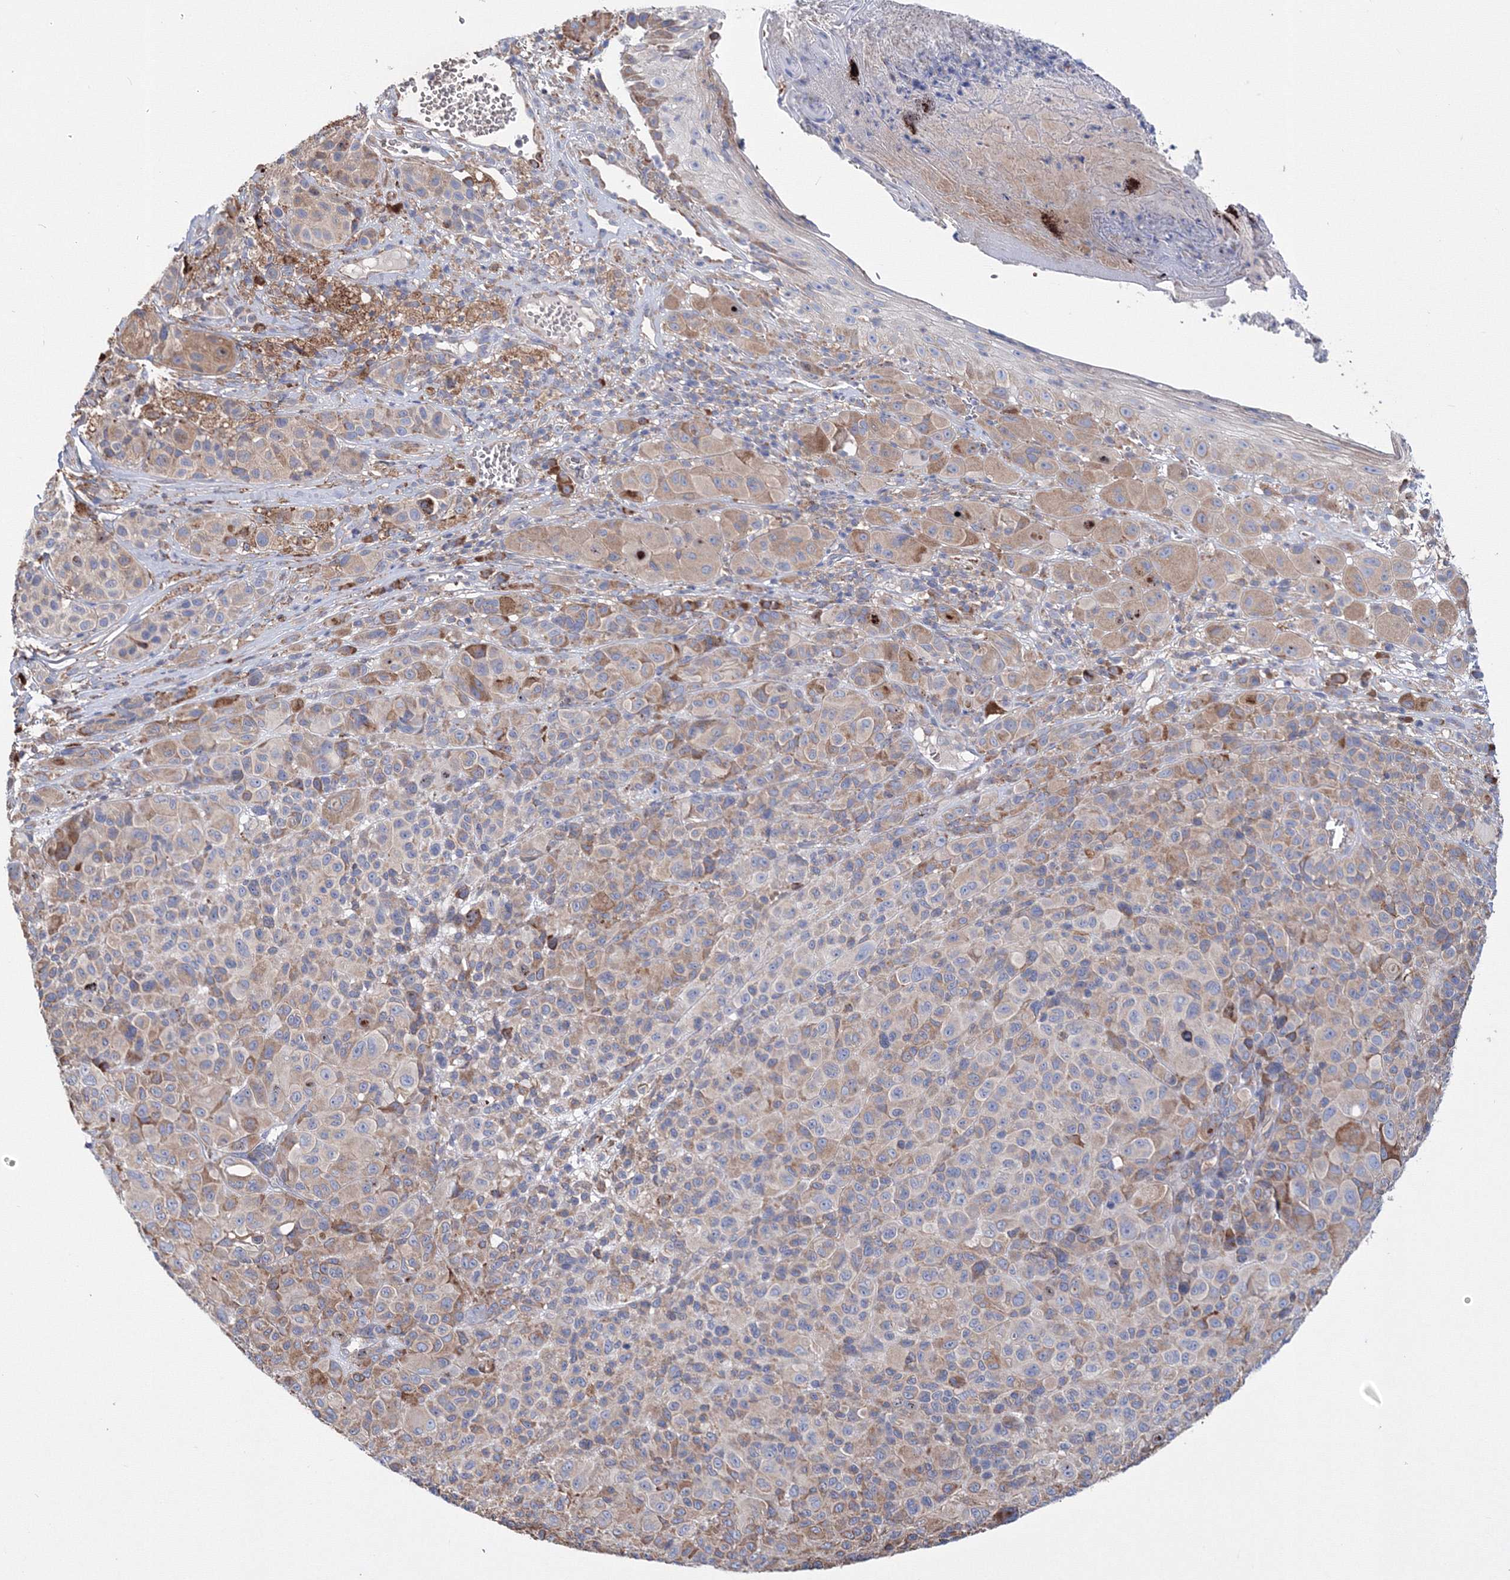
{"staining": {"intensity": "weak", "quantity": "25%-75%", "location": "cytoplasmic/membranous"}, "tissue": "melanoma", "cell_type": "Tumor cells", "image_type": "cancer", "snomed": [{"axis": "morphology", "description": "Malignant melanoma, NOS"}, {"axis": "topography", "description": "Skin of trunk"}], "caption": "Tumor cells show low levels of weak cytoplasmic/membranous expression in about 25%-75% of cells in malignant melanoma.", "gene": "VPS8", "patient": {"sex": "male", "age": 71}}